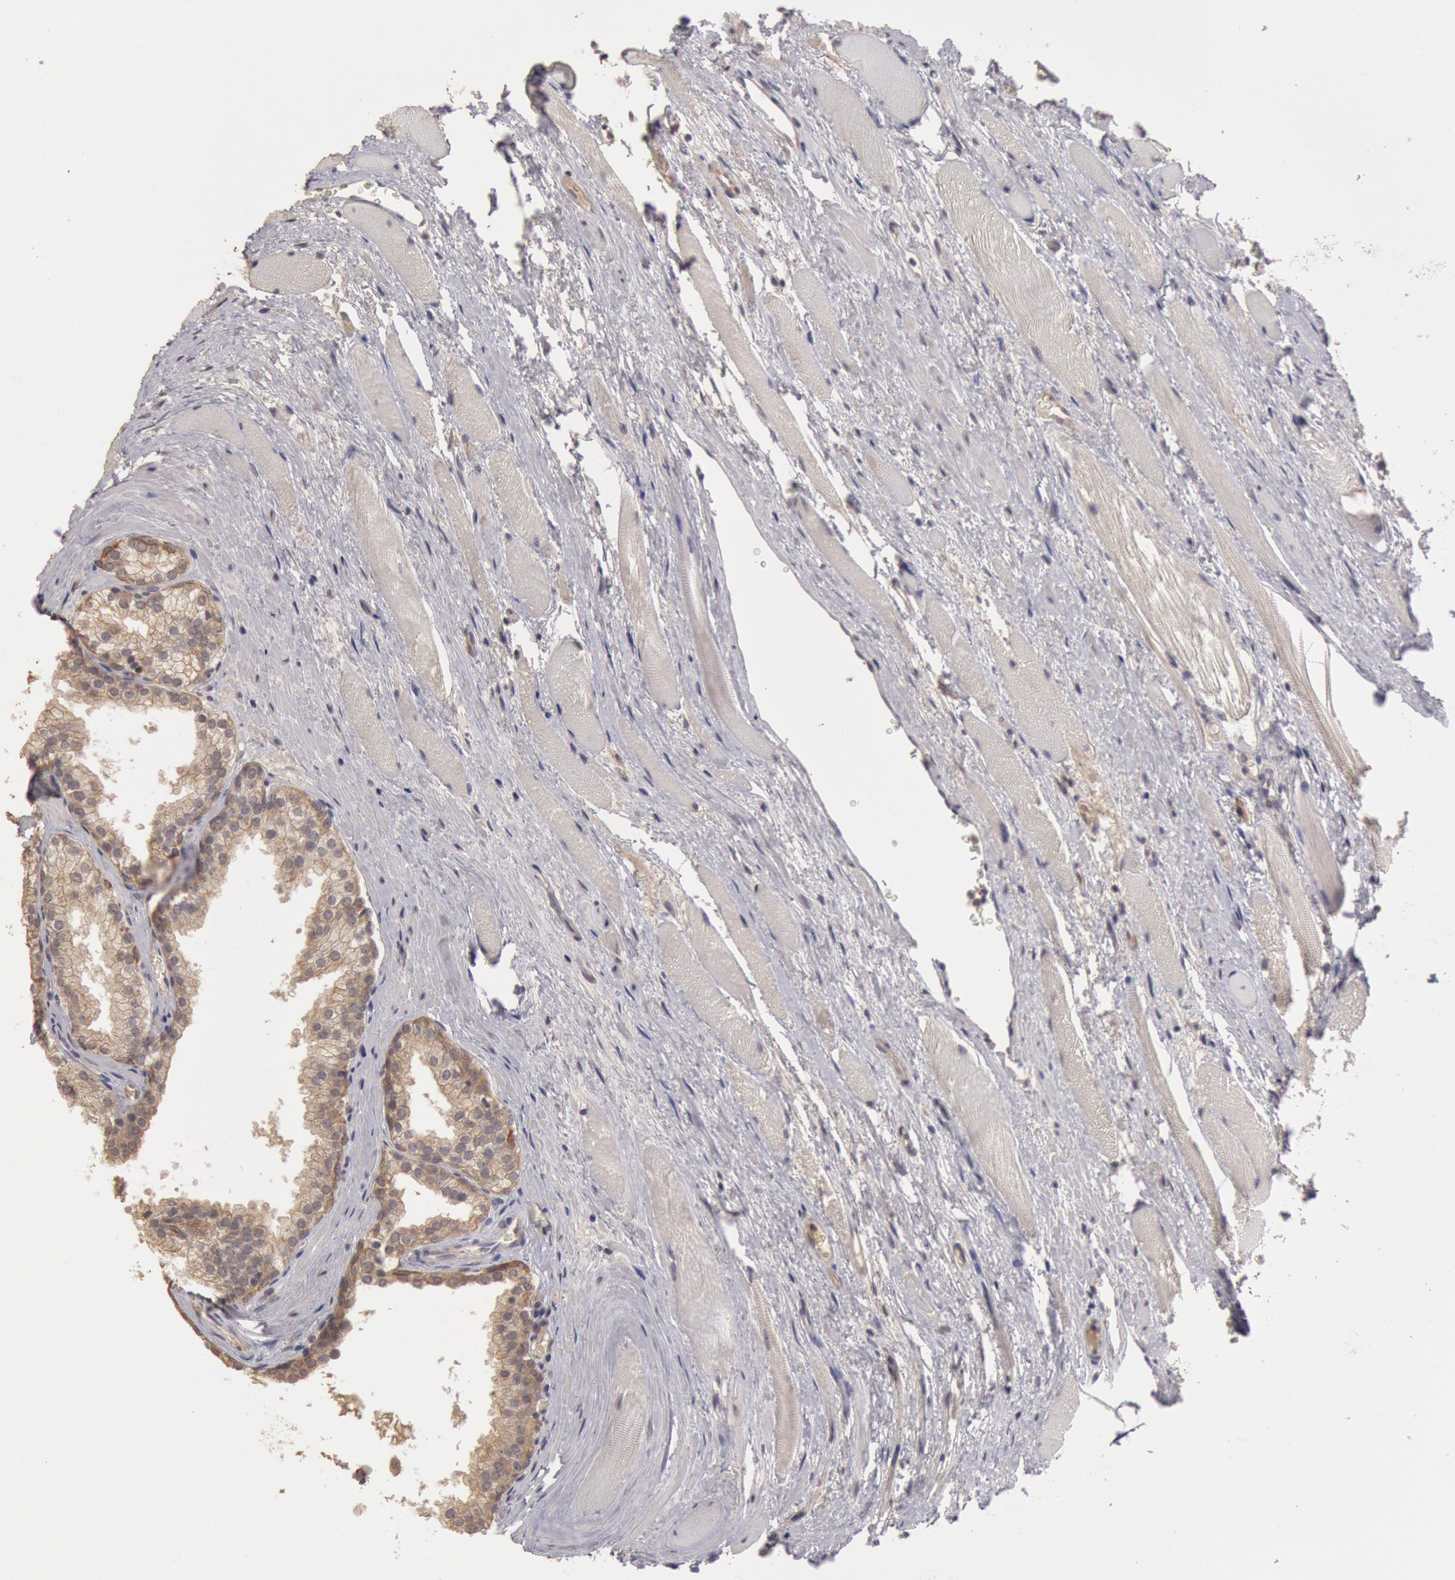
{"staining": {"intensity": "weak", "quantity": ">75%", "location": "cytoplasmic/membranous"}, "tissue": "prostate cancer", "cell_type": "Tumor cells", "image_type": "cancer", "snomed": [{"axis": "morphology", "description": "Adenocarcinoma, Medium grade"}, {"axis": "topography", "description": "Prostate"}], "caption": "Approximately >75% of tumor cells in adenocarcinoma (medium-grade) (prostate) reveal weak cytoplasmic/membranous protein positivity as visualized by brown immunohistochemical staining.", "gene": "ZFP36L1", "patient": {"sex": "male", "age": 72}}